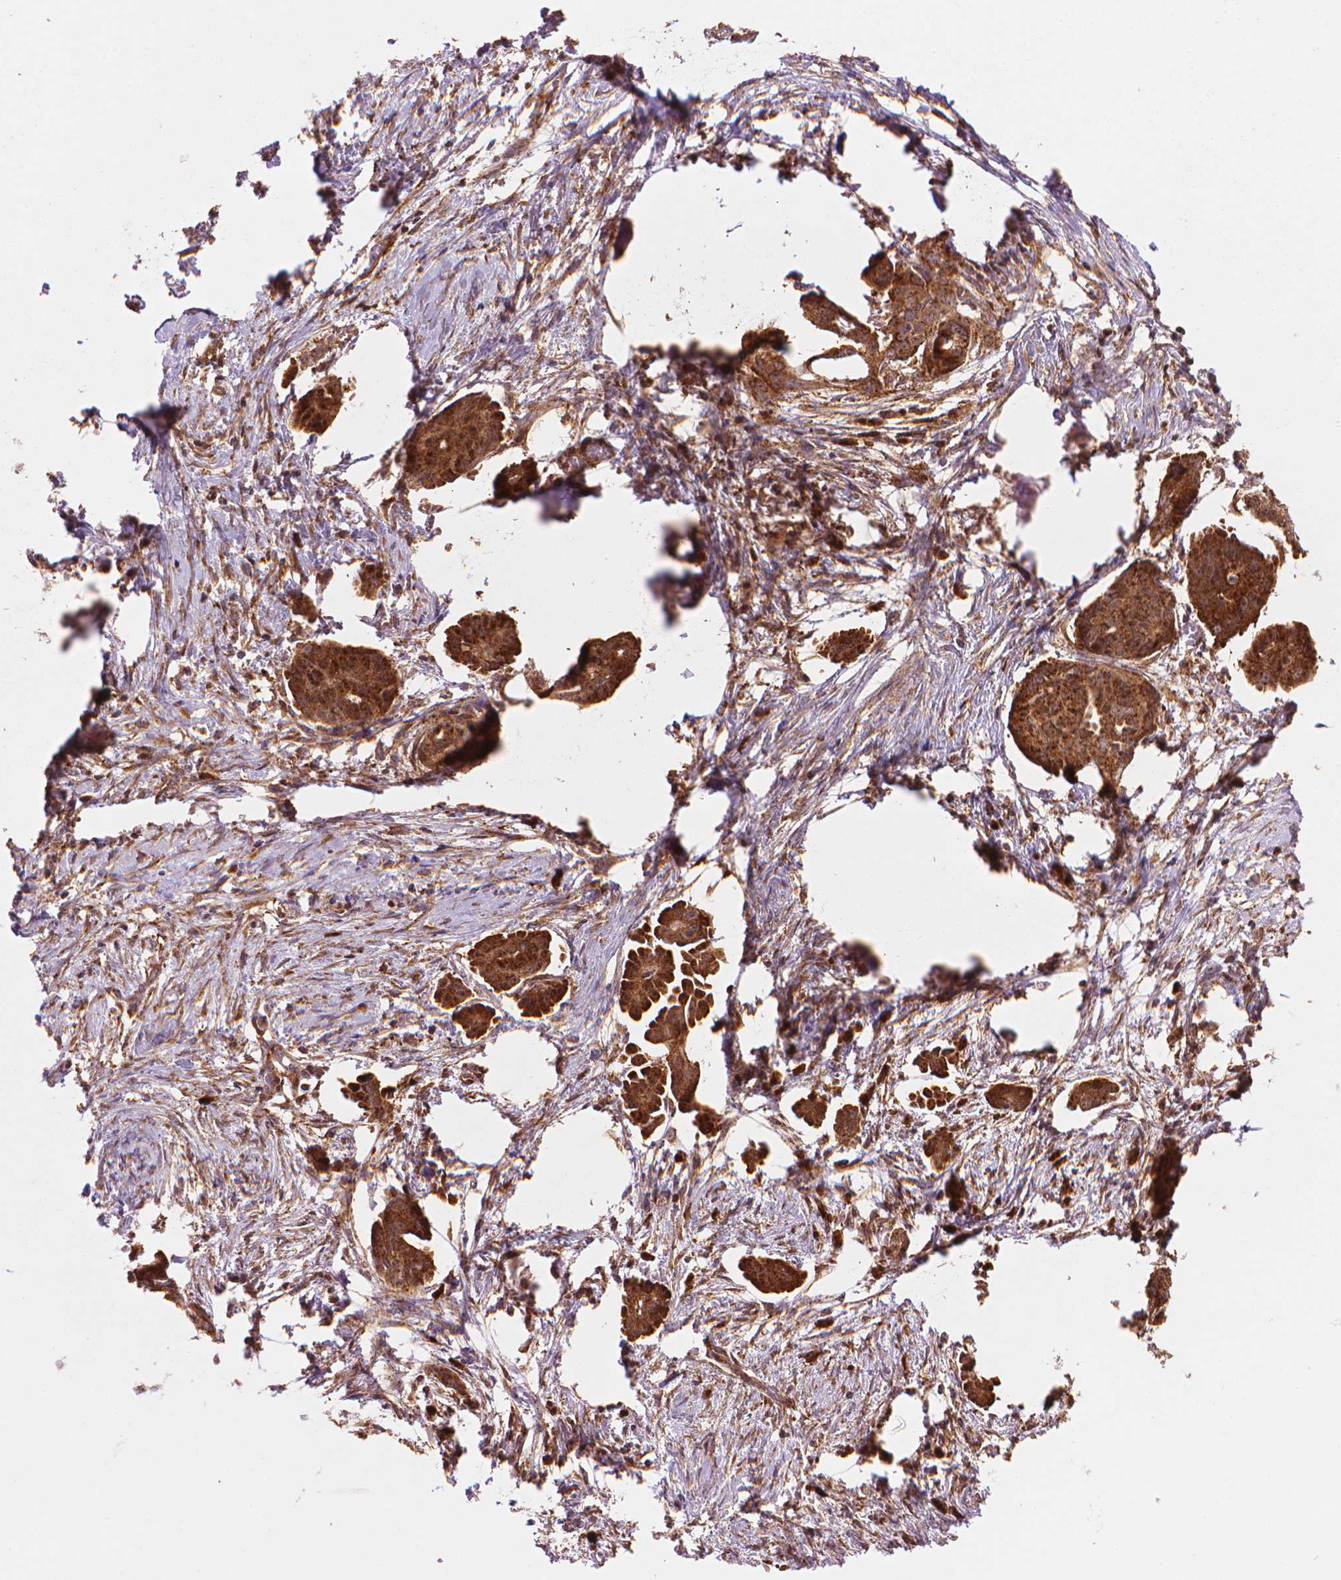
{"staining": {"intensity": "strong", "quantity": ">75%", "location": "cytoplasmic/membranous"}, "tissue": "ovarian cancer", "cell_type": "Tumor cells", "image_type": "cancer", "snomed": [{"axis": "morphology", "description": "Cystadenocarcinoma, serous, NOS"}, {"axis": "topography", "description": "Ovary"}], "caption": "A brown stain shows strong cytoplasmic/membranous staining of a protein in serous cystadenocarcinoma (ovarian) tumor cells.", "gene": "VARS2", "patient": {"sex": "female", "age": 71}}